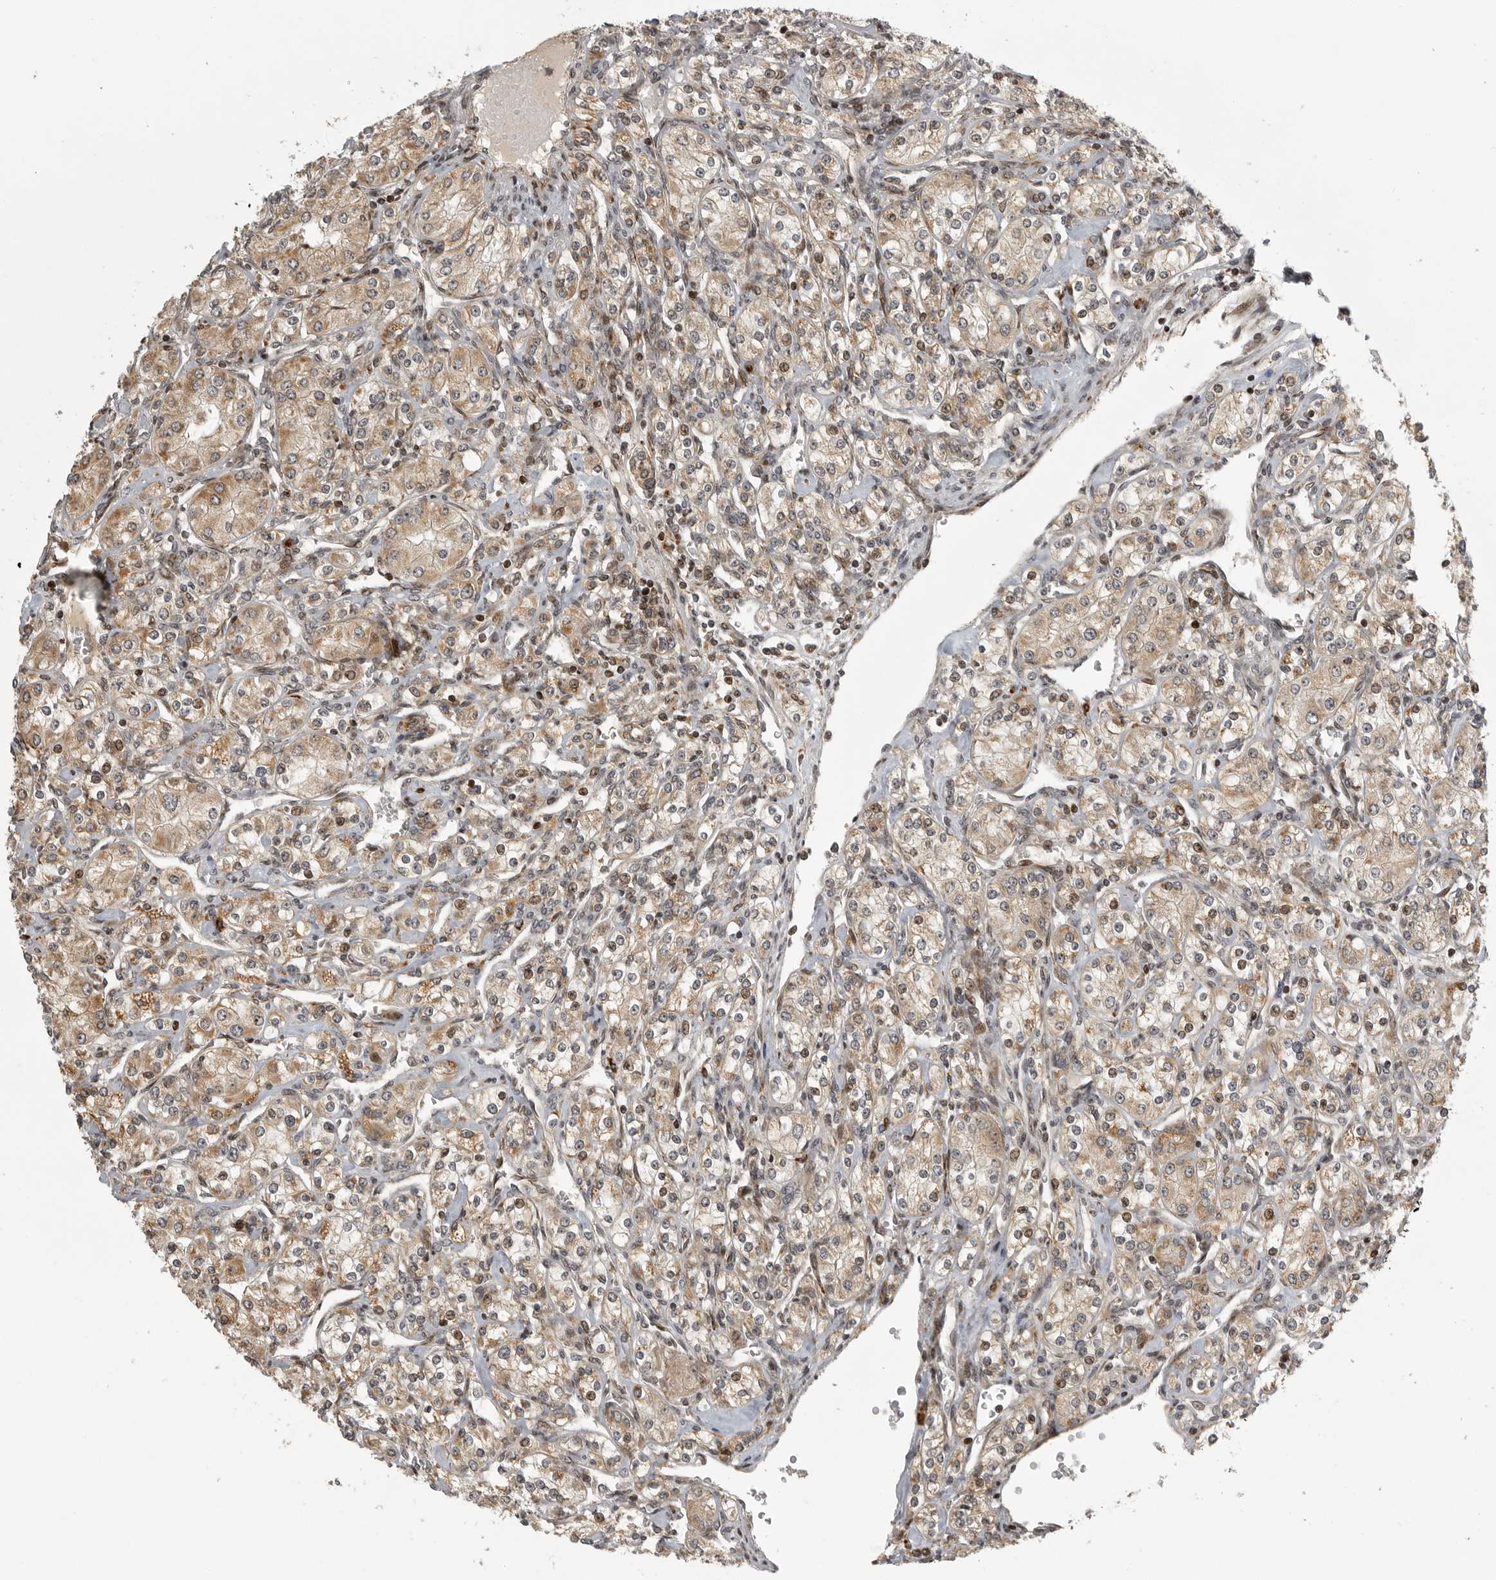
{"staining": {"intensity": "weak", "quantity": ">75%", "location": "cytoplasmic/membranous"}, "tissue": "renal cancer", "cell_type": "Tumor cells", "image_type": "cancer", "snomed": [{"axis": "morphology", "description": "Adenocarcinoma, NOS"}, {"axis": "topography", "description": "Kidney"}], "caption": "Immunohistochemical staining of renal cancer (adenocarcinoma) exhibits low levels of weak cytoplasmic/membranous protein expression in approximately >75% of tumor cells. (DAB IHC with brightfield microscopy, high magnification).", "gene": "NARS2", "patient": {"sex": "male", "age": 77}}